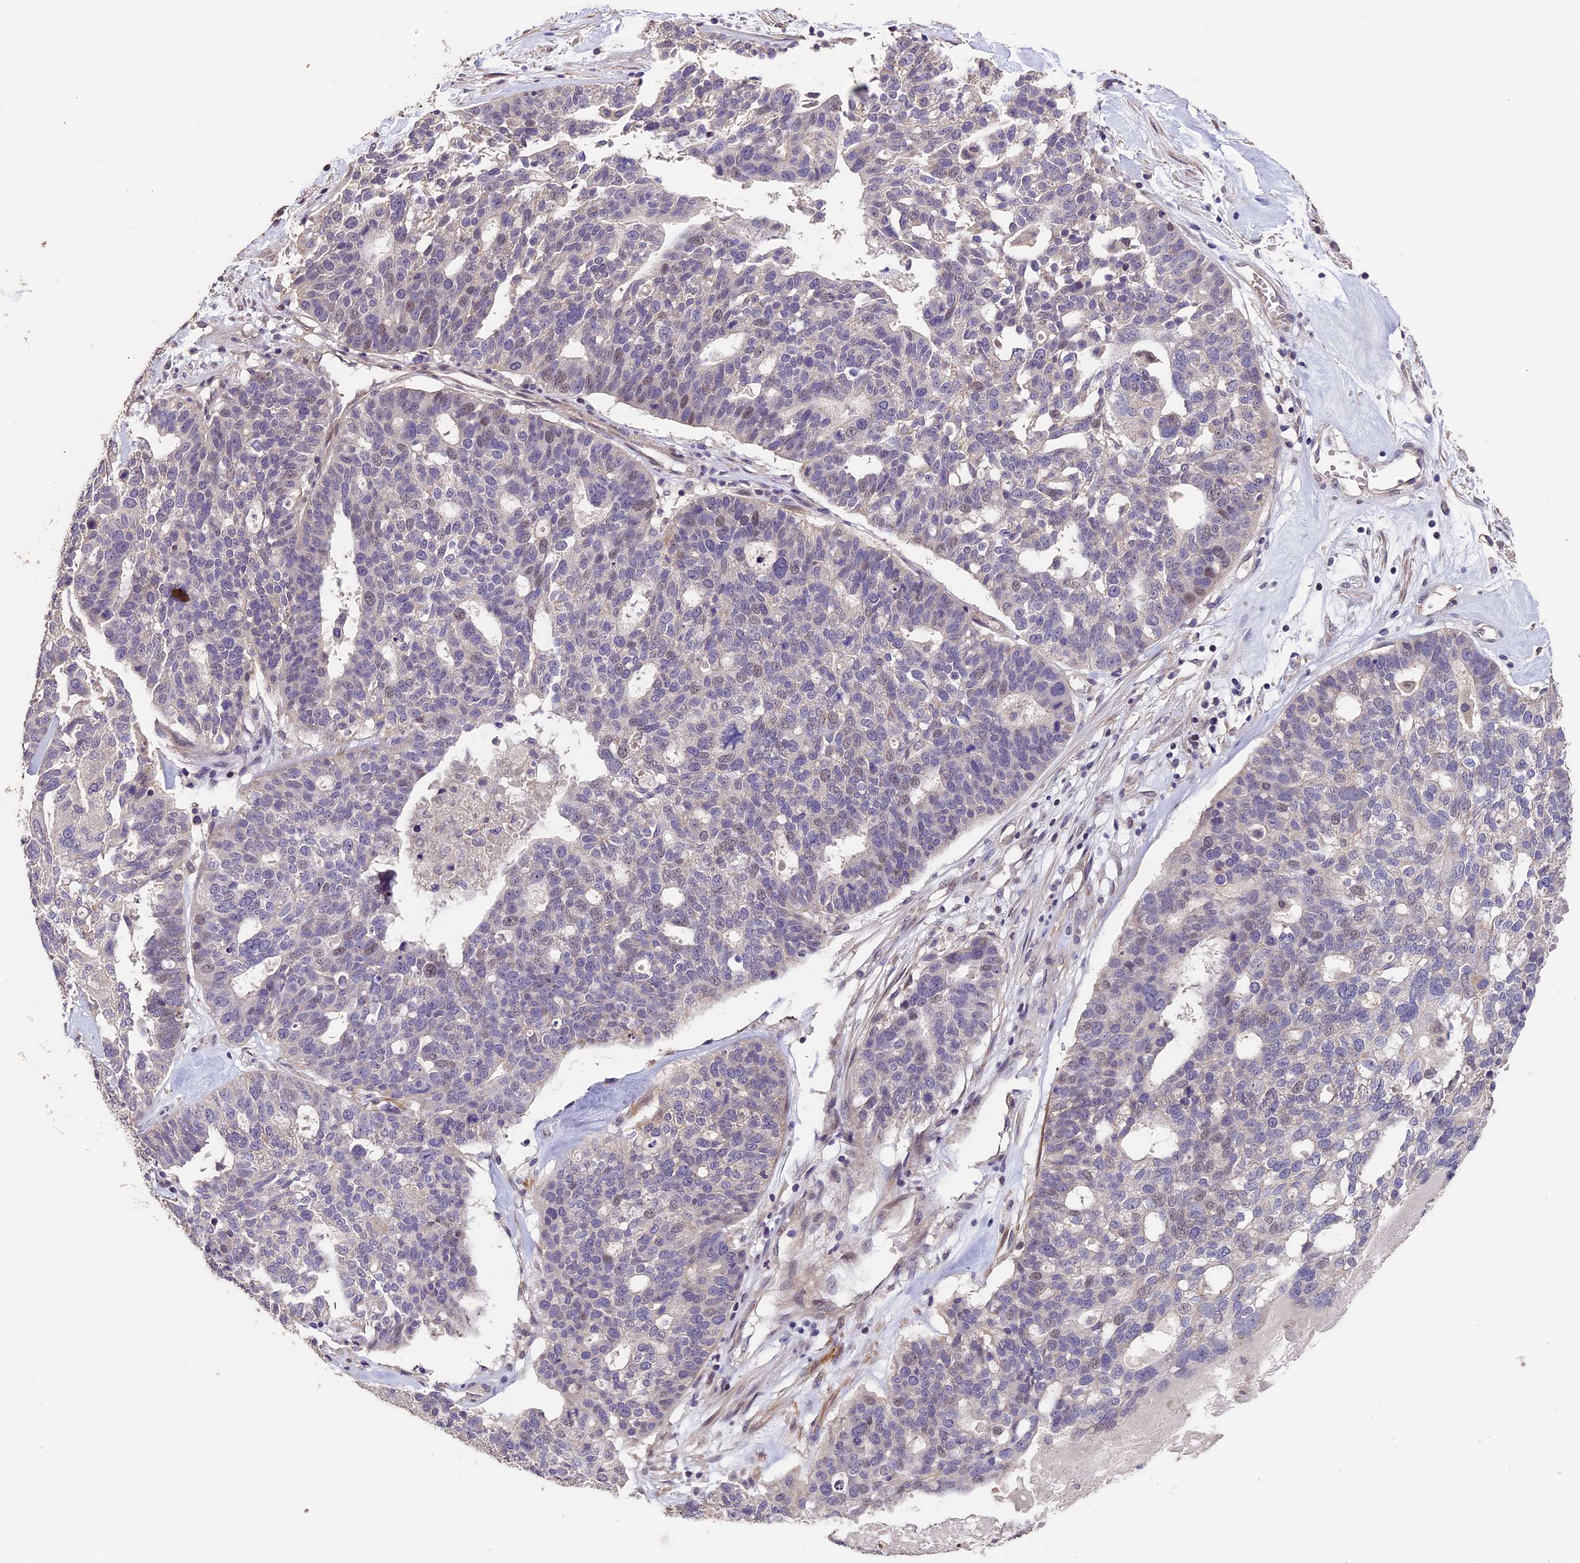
{"staining": {"intensity": "weak", "quantity": "<25%", "location": "nuclear"}, "tissue": "ovarian cancer", "cell_type": "Tumor cells", "image_type": "cancer", "snomed": [{"axis": "morphology", "description": "Cystadenocarcinoma, serous, NOS"}, {"axis": "topography", "description": "Ovary"}], "caption": "A photomicrograph of ovarian cancer stained for a protein displays no brown staining in tumor cells. Brightfield microscopy of immunohistochemistry stained with DAB (brown) and hematoxylin (blue), captured at high magnification.", "gene": "GNB5", "patient": {"sex": "female", "age": 59}}